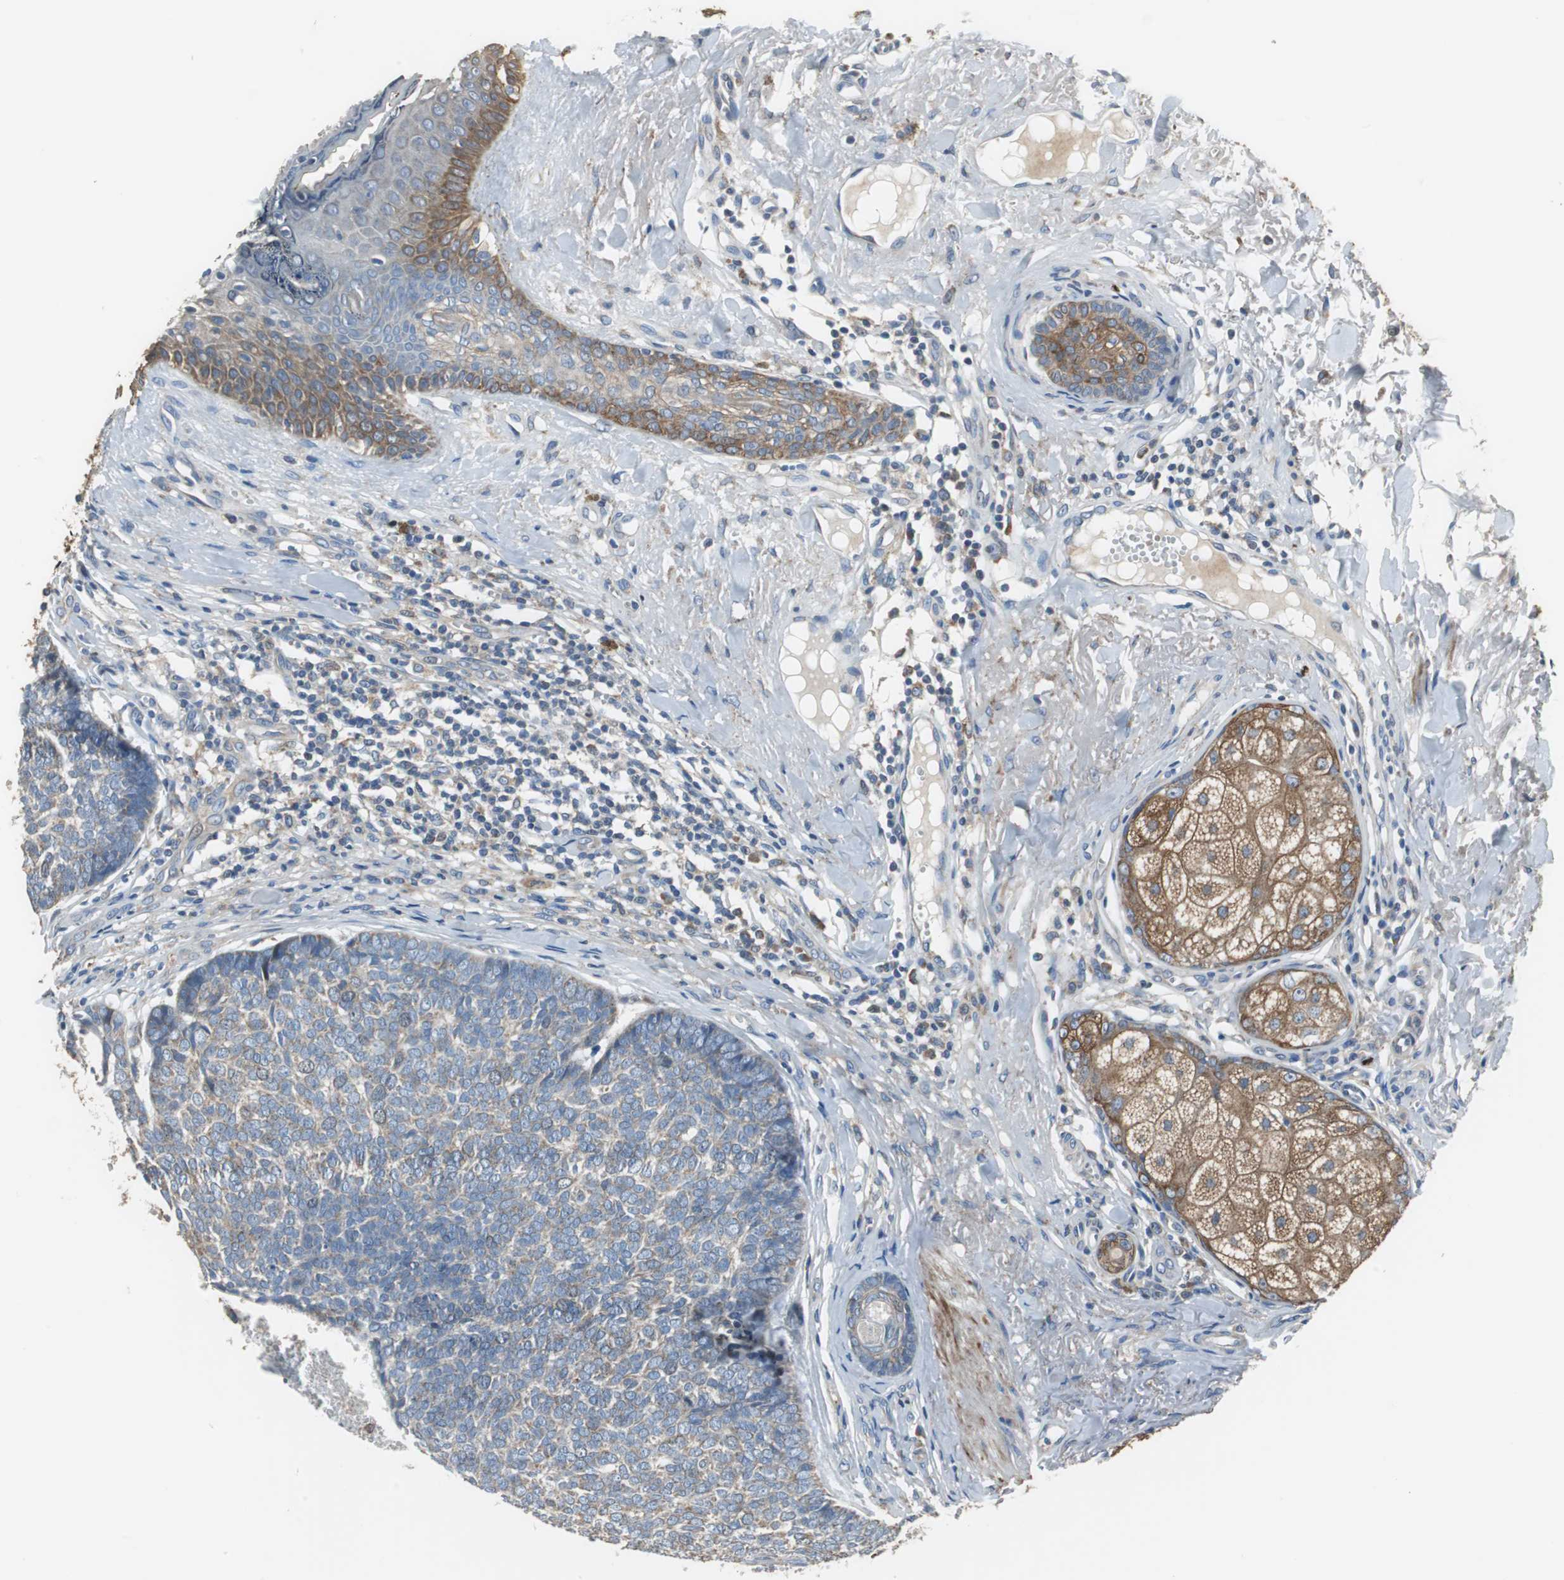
{"staining": {"intensity": "moderate", "quantity": "25%-75%", "location": "cytoplasmic/membranous"}, "tissue": "skin cancer", "cell_type": "Tumor cells", "image_type": "cancer", "snomed": [{"axis": "morphology", "description": "Basal cell carcinoma"}, {"axis": "topography", "description": "Skin"}], "caption": "The immunohistochemical stain labels moderate cytoplasmic/membranous positivity in tumor cells of skin cancer tissue. (Stains: DAB in brown, nuclei in blue, Microscopy: brightfield microscopy at high magnification).", "gene": "PI4KB", "patient": {"sex": "male", "age": 84}}